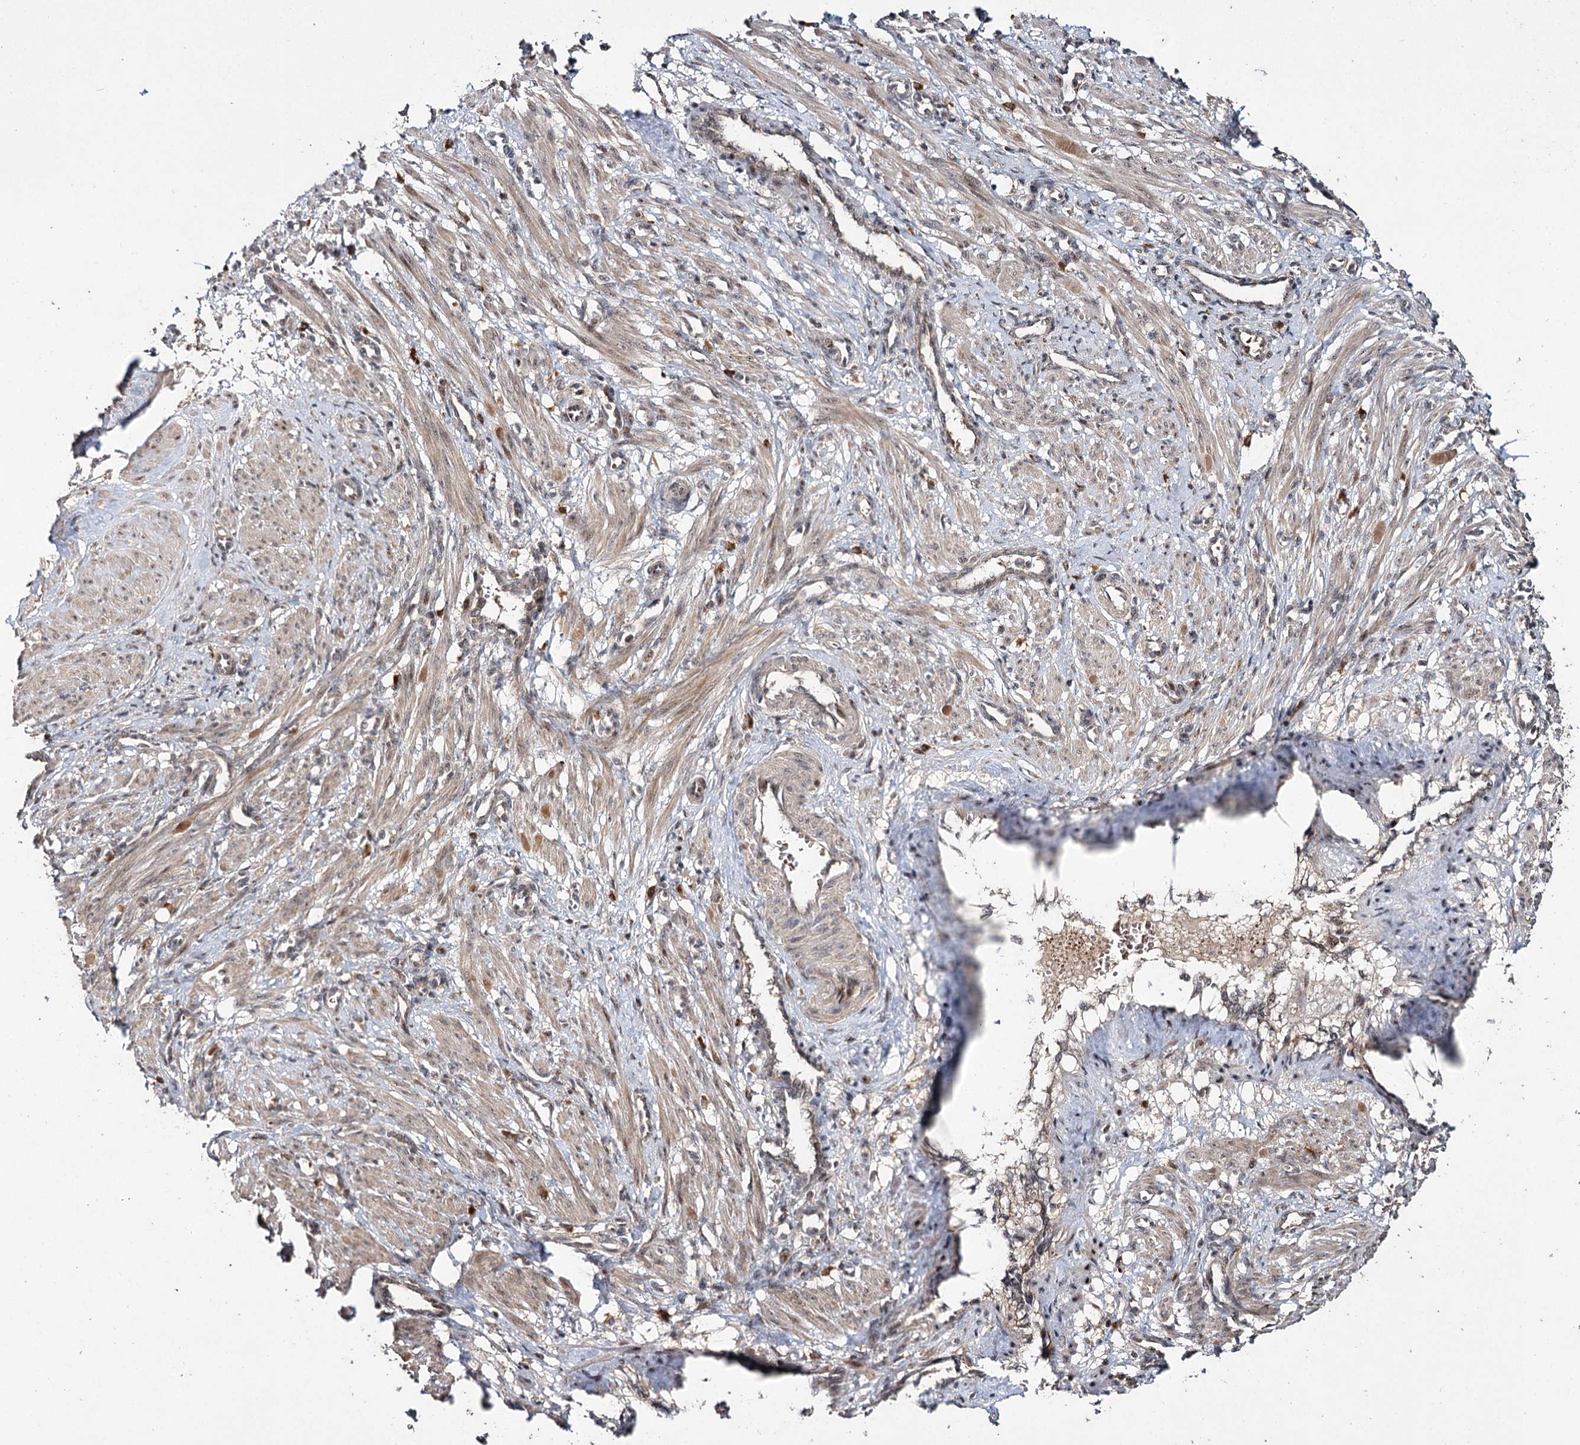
{"staining": {"intensity": "weak", "quantity": ">75%", "location": "cytoplasmic/membranous"}, "tissue": "smooth muscle", "cell_type": "Smooth muscle cells", "image_type": "normal", "snomed": [{"axis": "morphology", "description": "Normal tissue, NOS"}, {"axis": "topography", "description": "Endometrium"}], "caption": "This histopathology image displays immunohistochemistry staining of unremarkable human smooth muscle, with low weak cytoplasmic/membranous staining in approximately >75% of smooth muscle cells.", "gene": "MKNK2", "patient": {"sex": "female", "age": 33}}